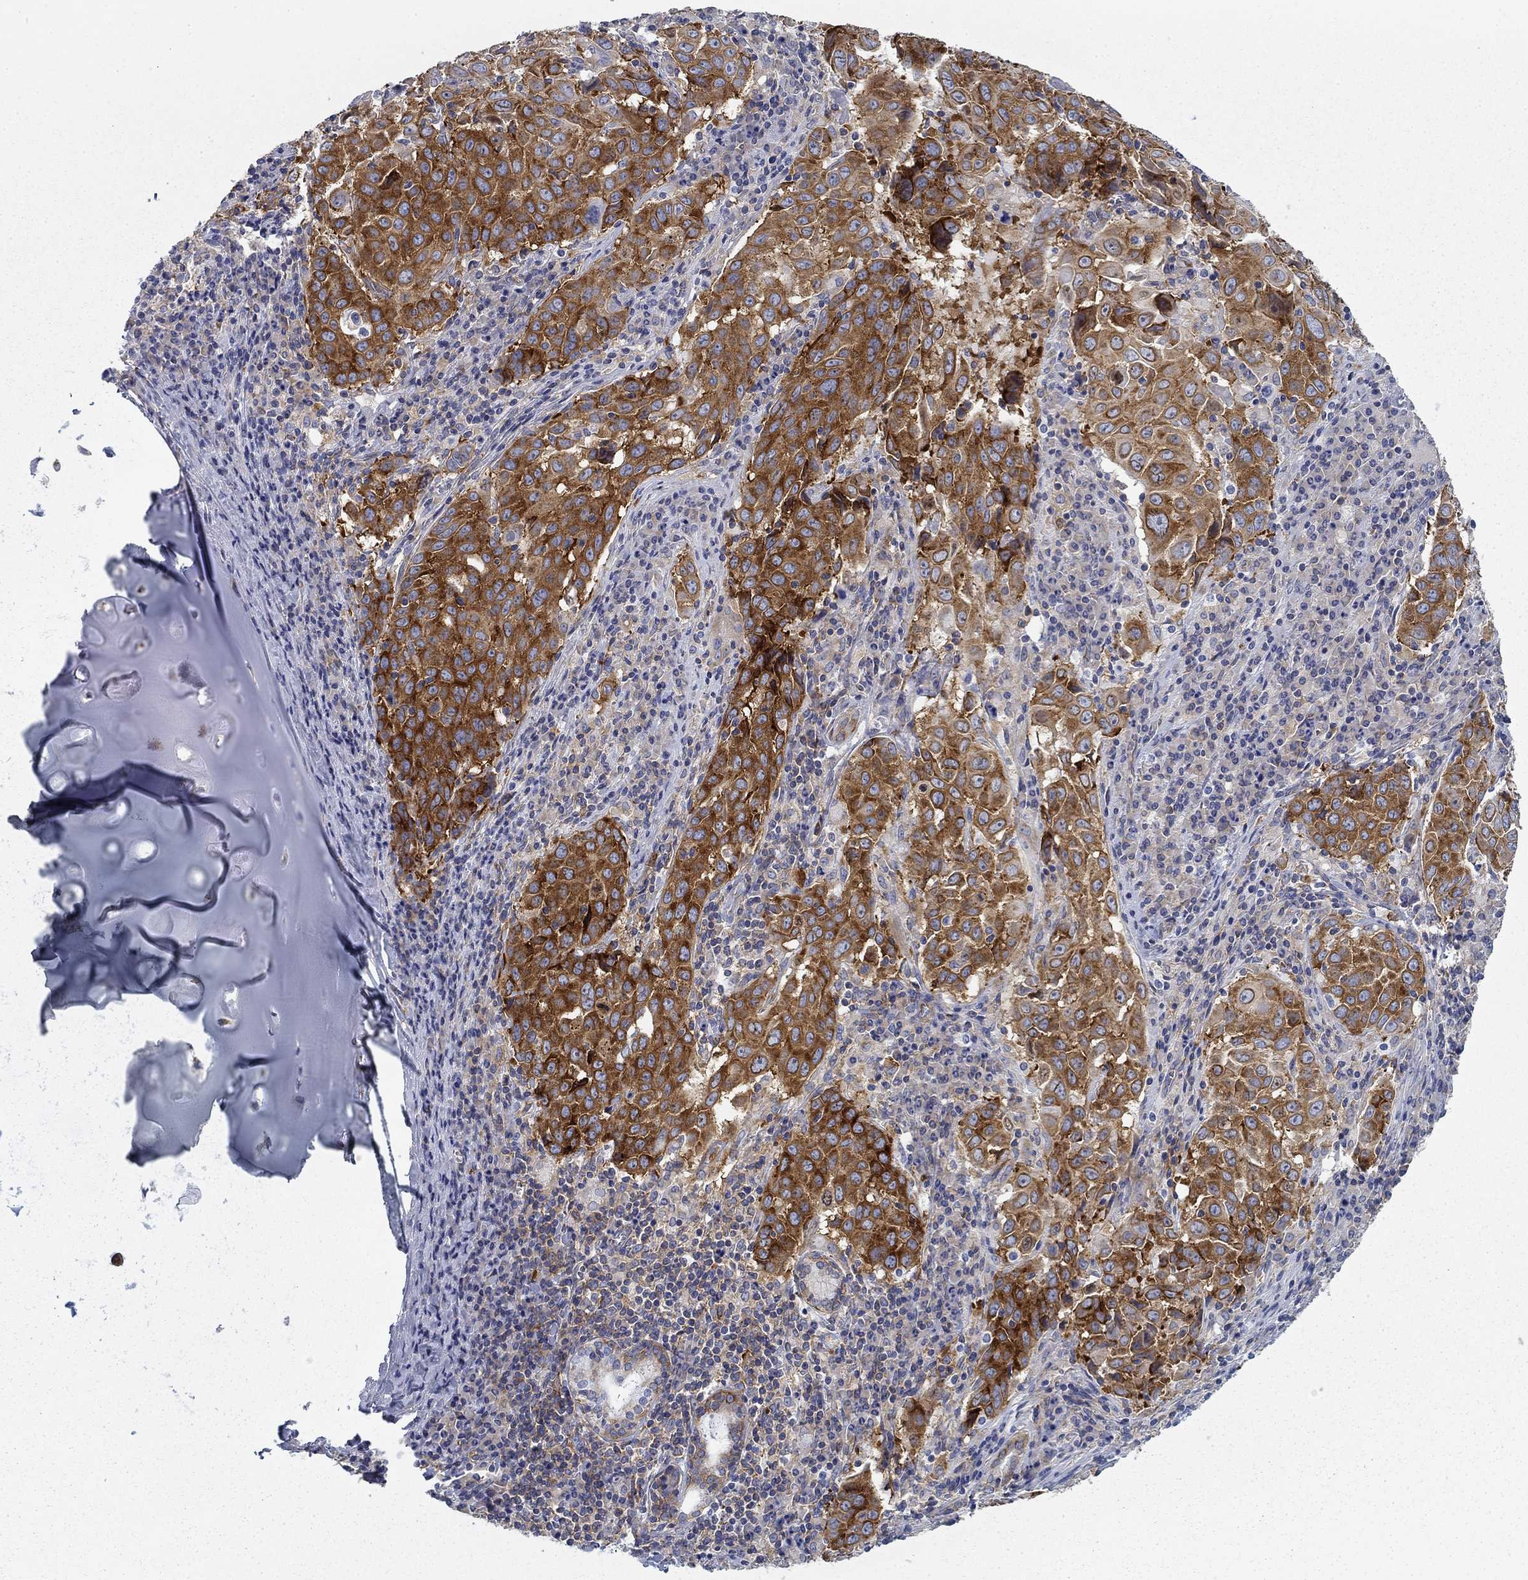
{"staining": {"intensity": "strong", "quantity": ">75%", "location": "cytoplasmic/membranous"}, "tissue": "lung cancer", "cell_type": "Tumor cells", "image_type": "cancer", "snomed": [{"axis": "morphology", "description": "Squamous cell carcinoma, NOS"}, {"axis": "topography", "description": "Lung"}], "caption": "This photomicrograph exhibits squamous cell carcinoma (lung) stained with IHC to label a protein in brown. The cytoplasmic/membranous of tumor cells show strong positivity for the protein. Nuclei are counter-stained blue.", "gene": "FXR1", "patient": {"sex": "male", "age": 57}}